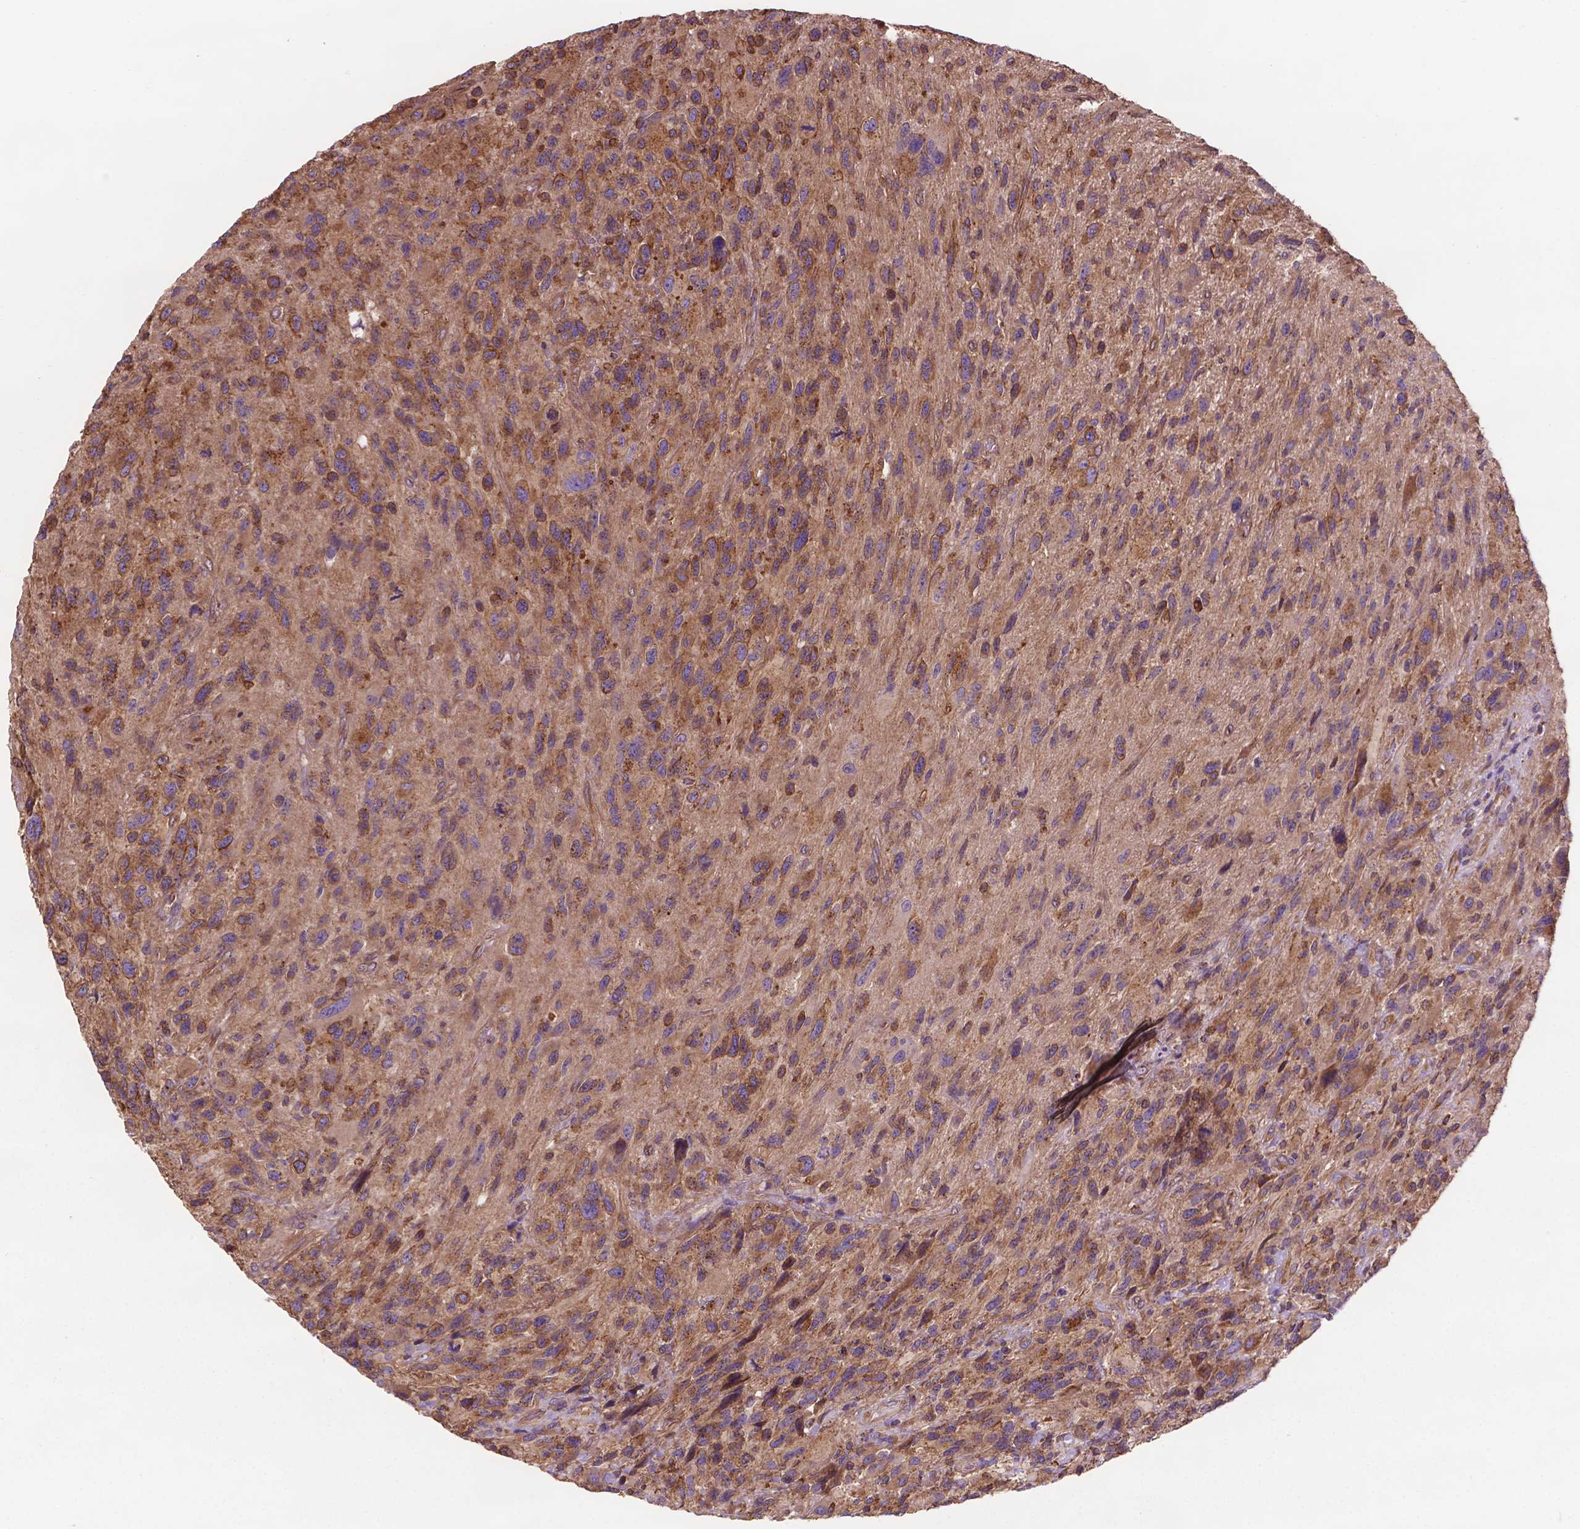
{"staining": {"intensity": "moderate", "quantity": "25%-75%", "location": "cytoplasmic/membranous"}, "tissue": "glioma", "cell_type": "Tumor cells", "image_type": "cancer", "snomed": [{"axis": "morphology", "description": "Glioma, malignant, NOS"}, {"axis": "morphology", "description": "Glioma, malignant, High grade"}, {"axis": "topography", "description": "Brain"}], "caption": "Tumor cells exhibit moderate cytoplasmic/membranous staining in about 25%-75% of cells in glioma.", "gene": "CCDC71L", "patient": {"sex": "female", "age": 71}}